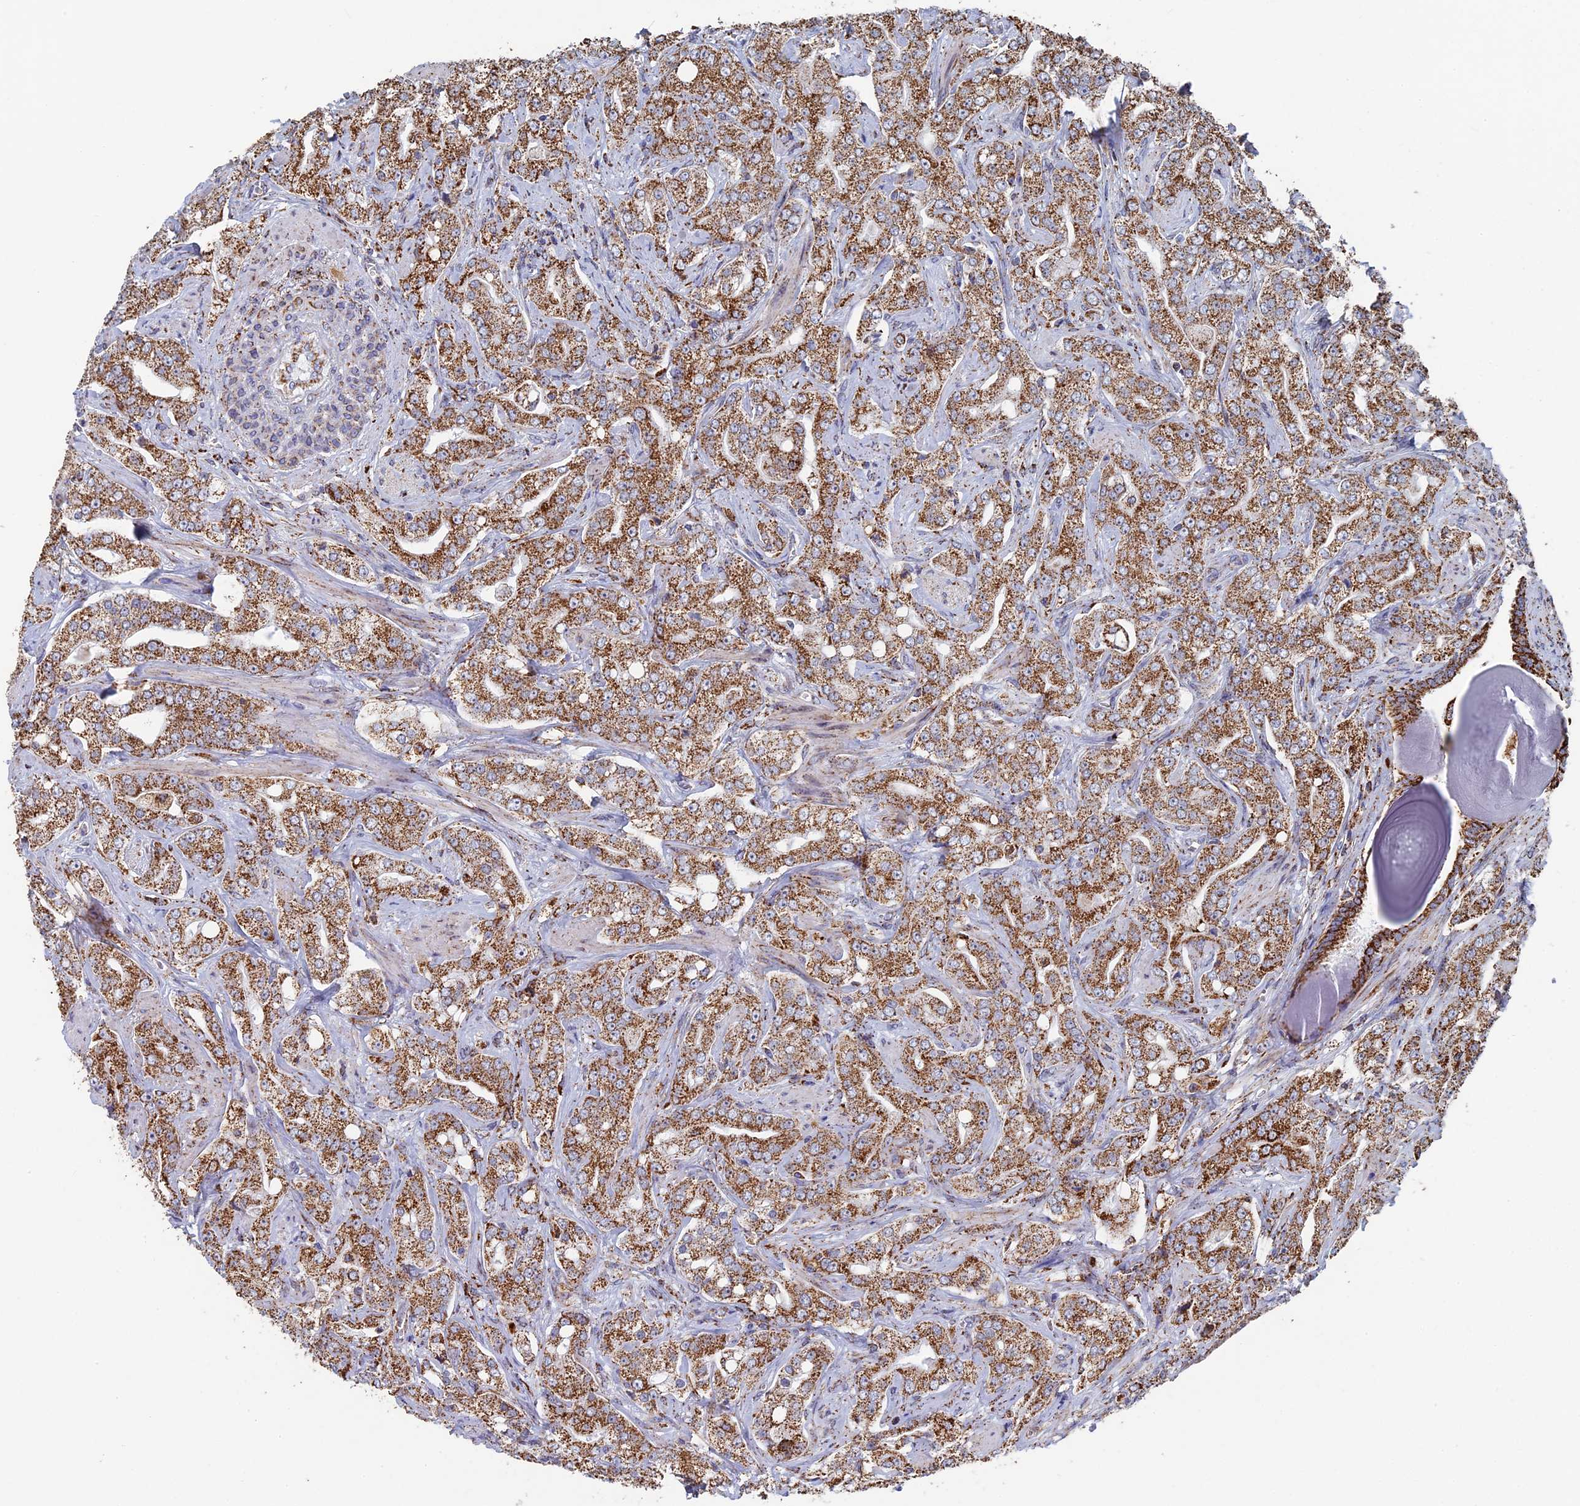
{"staining": {"intensity": "moderate", "quantity": ">75%", "location": "cytoplasmic/membranous"}, "tissue": "prostate cancer", "cell_type": "Tumor cells", "image_type": "cancer", "snomed": [{"axis": "morphology", "description": "Adenocarcinoma, Low grade"}, {"axis": "topography", "description": "Prostate"}], "caption": "Protein expression by immunohistochemistry reveals moderate cytoplasmic/membranous expression in about >75% of tumor cells in prostate cancer.", "gene": "SEC24D", "patient": {"sex": "male", "age": 67}}